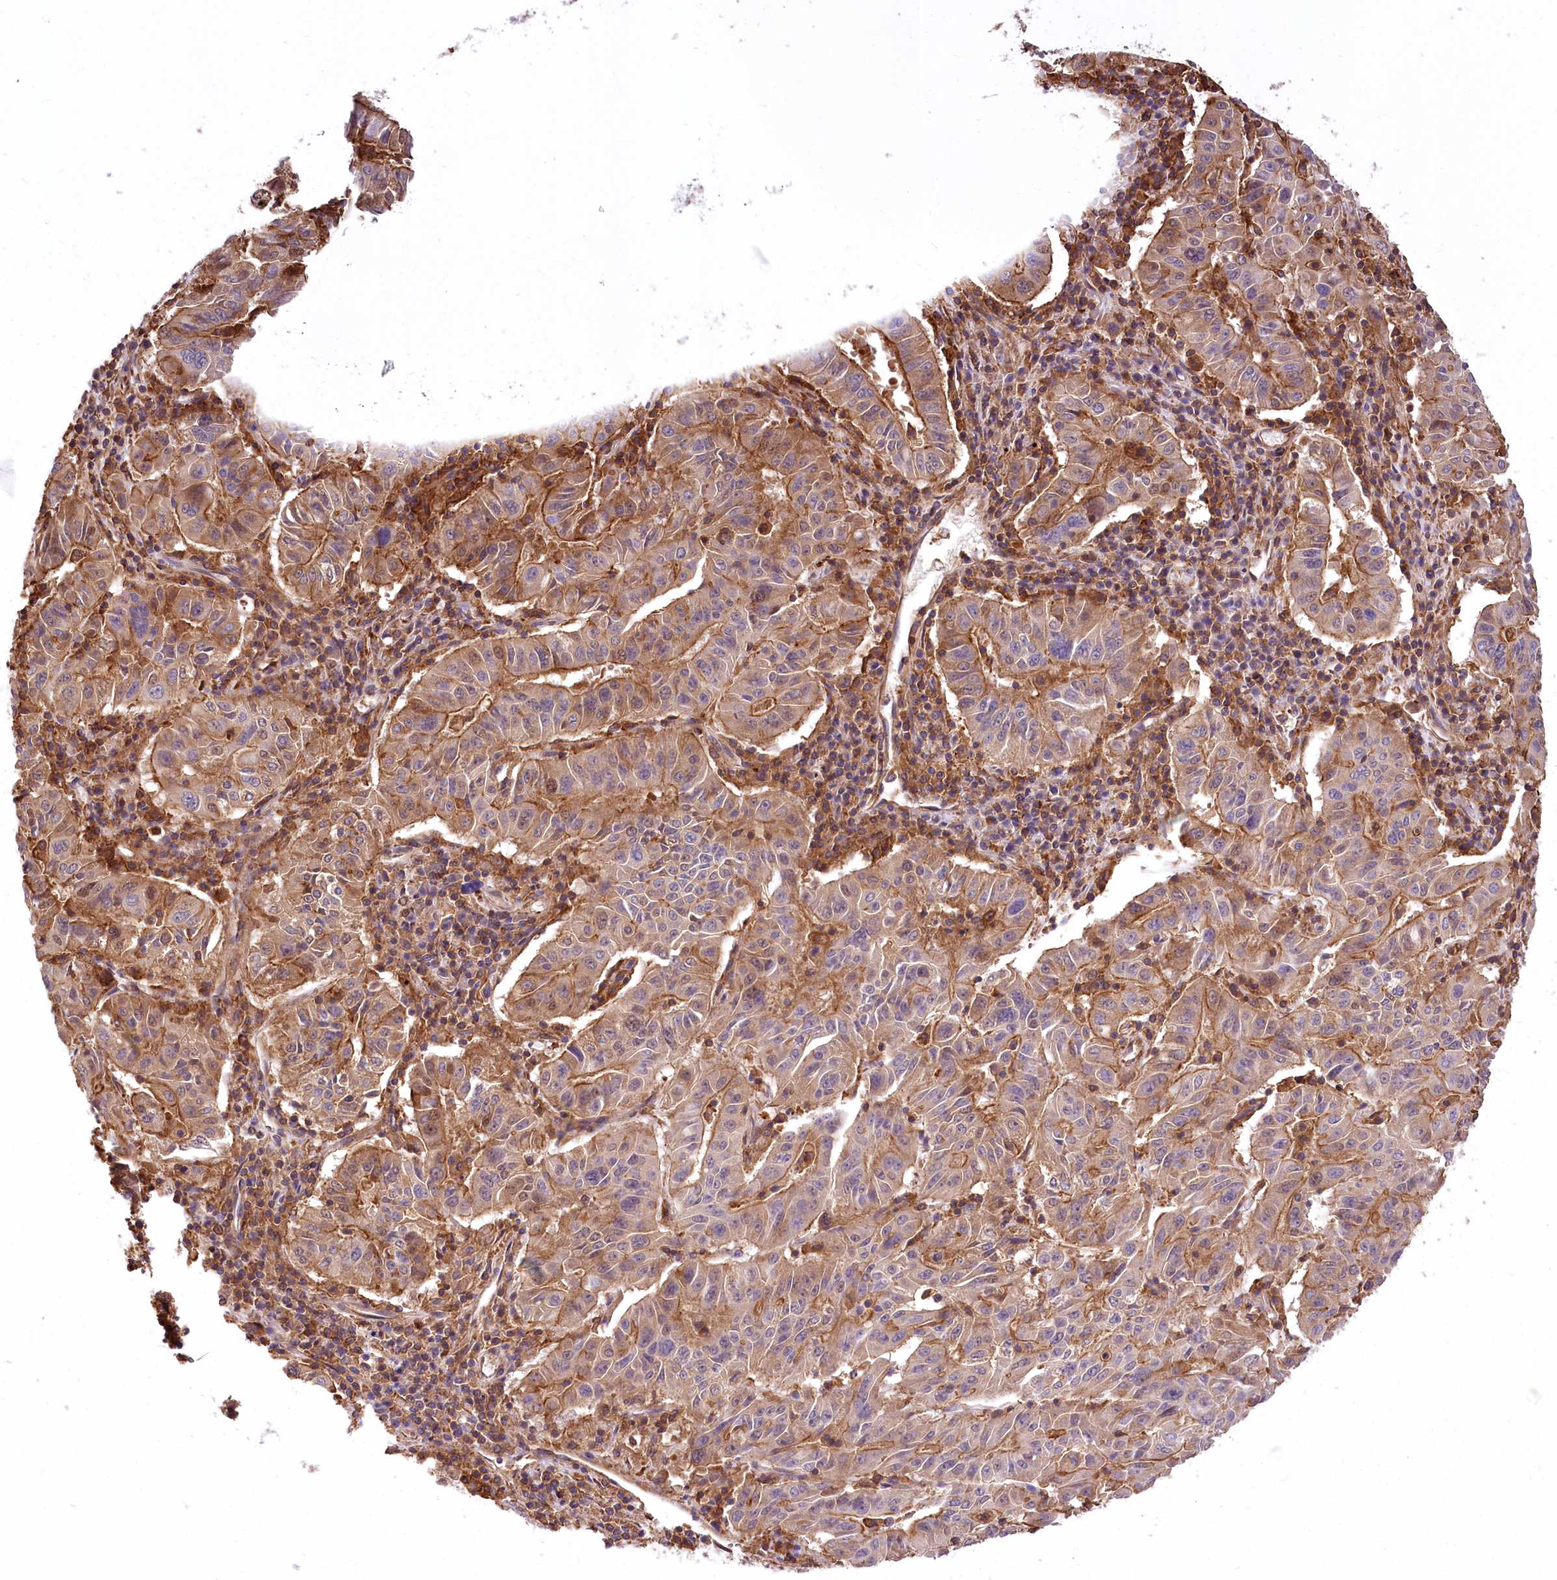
{"staining": {"intensity": "moderate", "quantity": "25%-75%", "location": "cytoplasmic/membranous,nuclear"}, "tissue": "pancreatic cancer", "cell_type": "Tumor cells", "image_type": "cancer", "snomed": [{"axis": "morphology", "description": "Adenocarcinoma, NOS"}, {"axis": "topography", "description": "Pancreas"}], "caption": "High-magnification brightfield microscopy of pancreatic cancer (adenocarcinoma) stained with DAB (brown) and counterstained with hematoxylin (blue). tumor cells exhibit moderate cytoplasmic/membranous and nuclear positivity is present in approximately25%-75% of cells. (Brightfield microscopy of DAB IHC at high magnification).", "gene": "DPP3", "patient": {"sex": "male", "age": 63}}